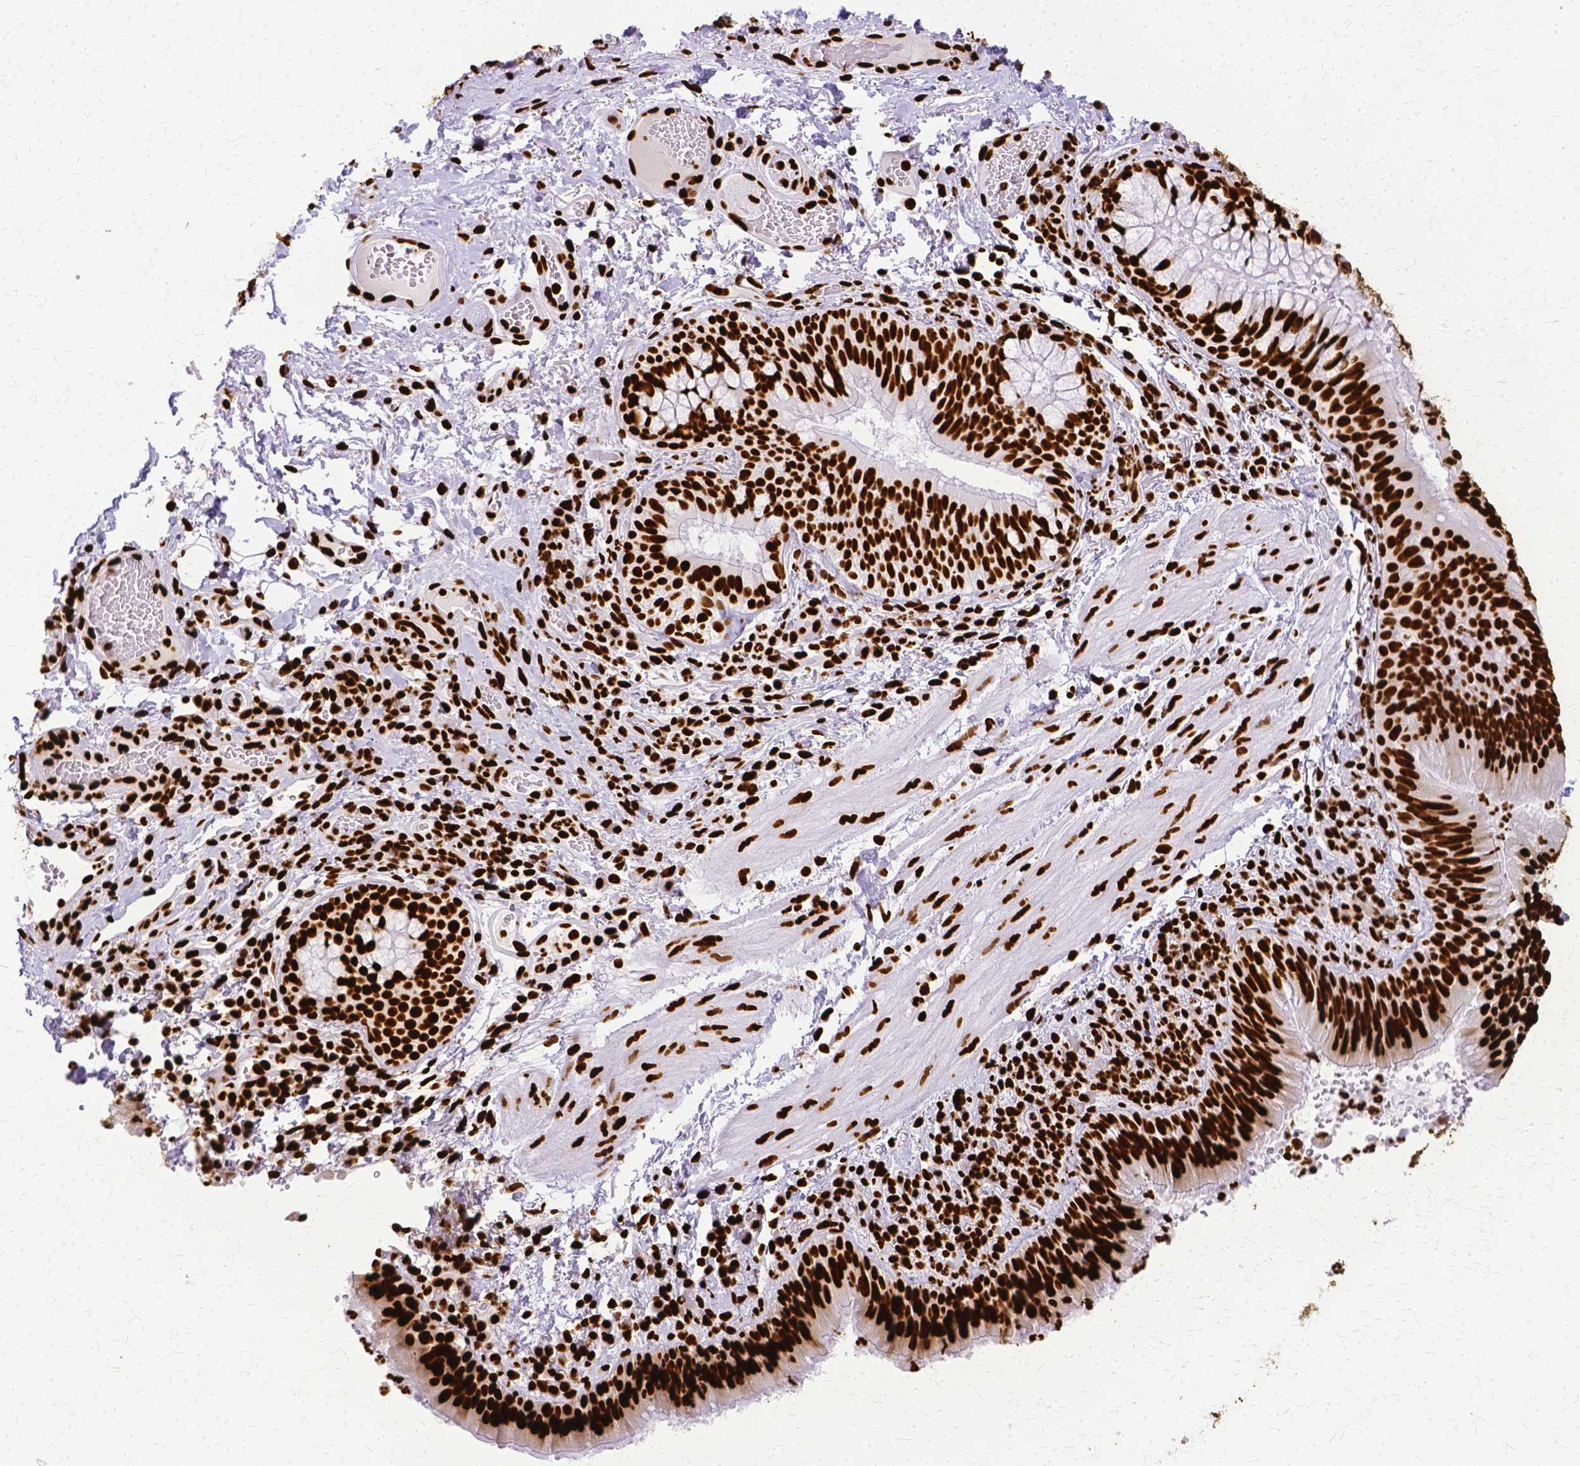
{"staining": {"intensity": "strong", "quantity": ">75%", "location": "nuclear"}, "tissue": "bronchus", "cell_type": "Respiratory epithelial cells", "image_type": "normal", "snomed": [{"axis": "morphology", "description": "Normal tissue, NOS"}, {"axis": "topography", "description": "Lymph node"}, {"axis": "topography", "description": "Bronchus"}], "caption": "Bronchus stained with DAB immunohistochemistry (IHC) exhibits high levels of strong nuclear staining in approximately >75% of respiratory epithelial cells.", "gene": "SFPQ", "patient": {"sex": "male", "age": 56}}